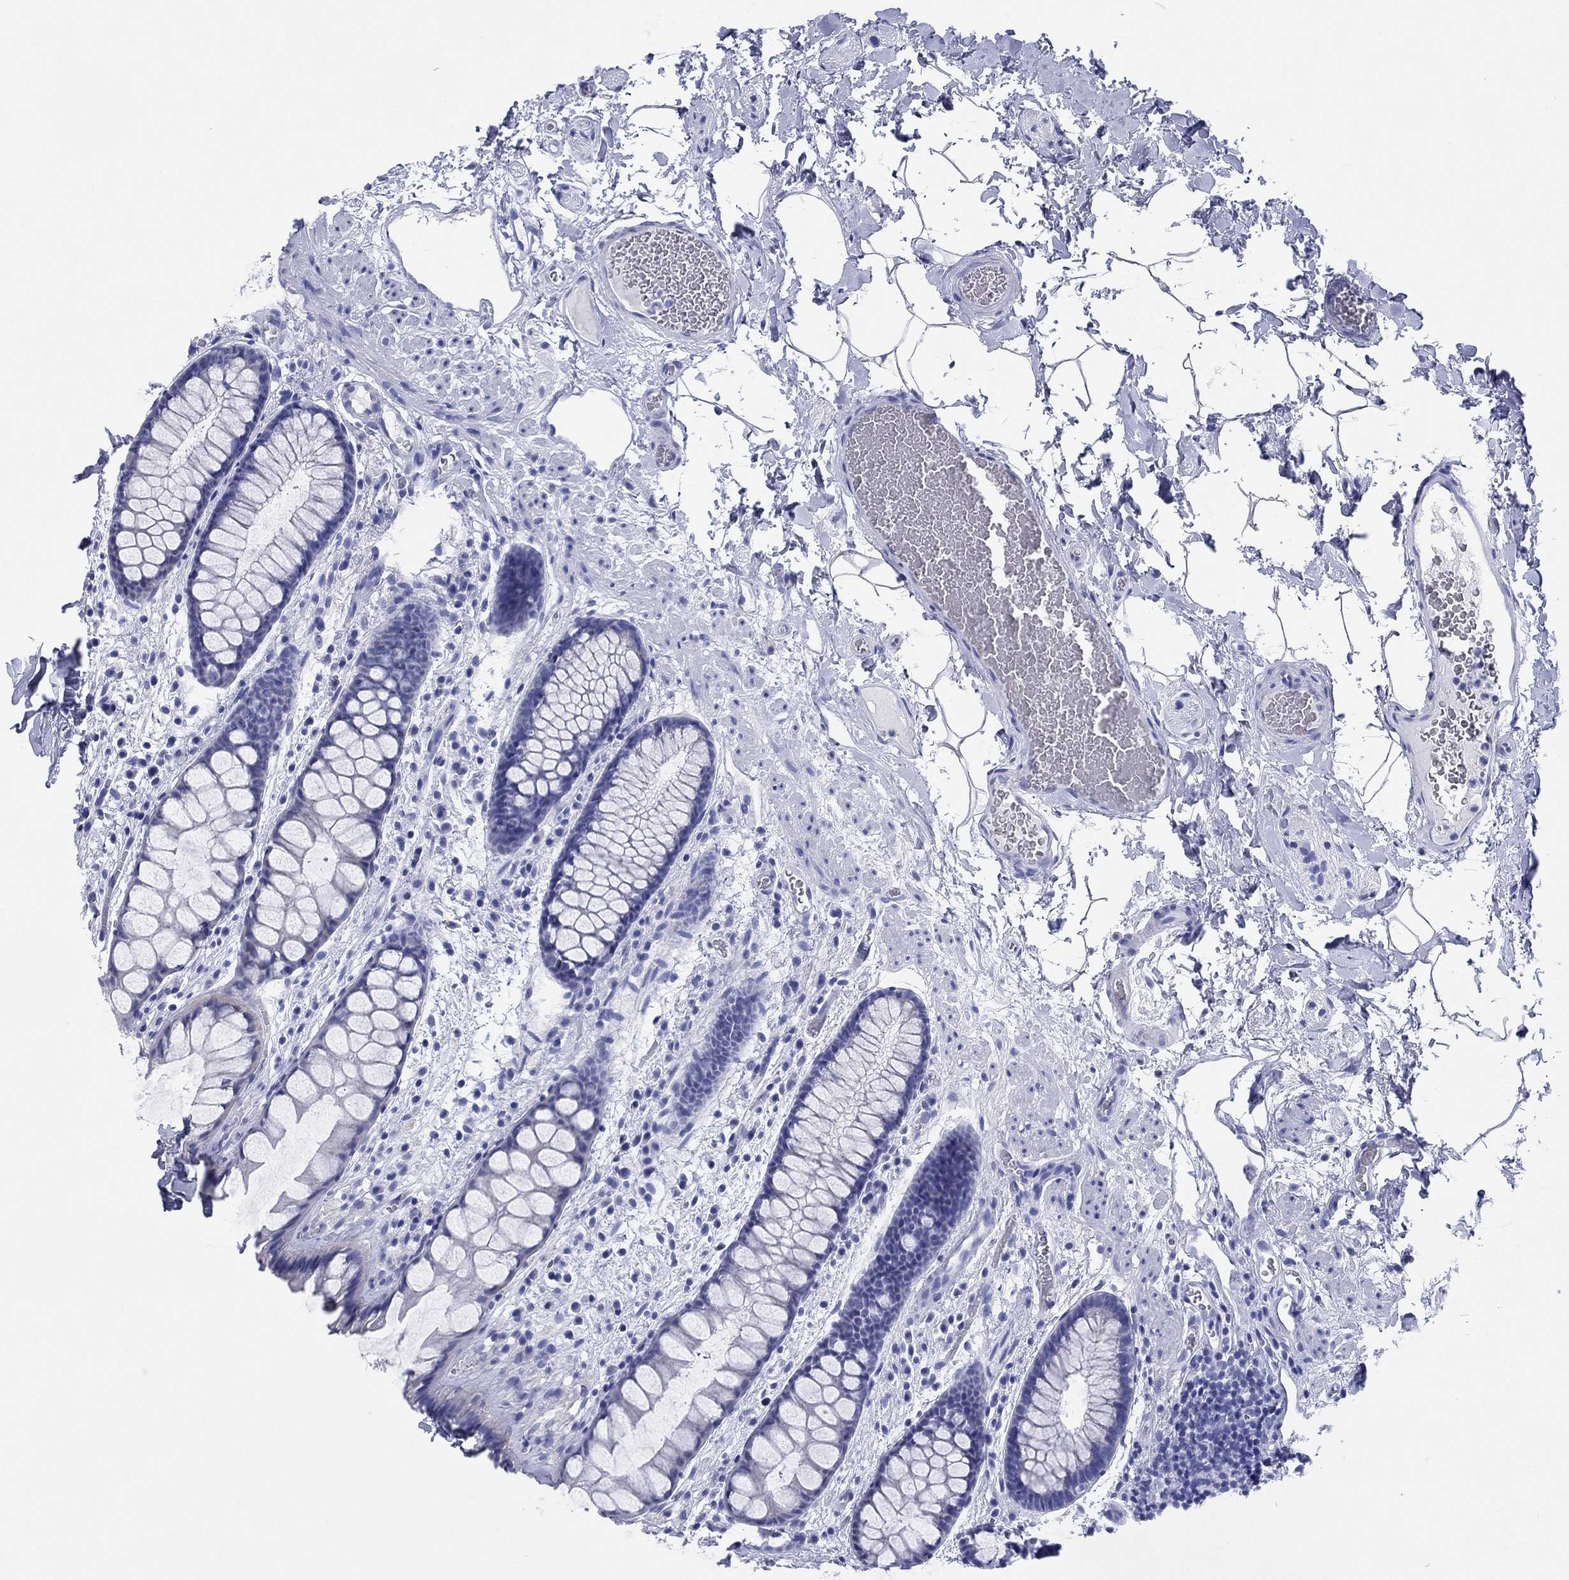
{"staining": {"intensity": "negative", "quantity": "none", "location": "none"}, "tissue": "rectum", "cell_type": "Glandular cells", "image_type": "normal", "snomed": [{"axis": "morphology", "description": "Normal tissue, NOS"}, {"axis": "topography", "description": "Rectum"}], "caption": "A high-resolution photomicrograph shows immunohistochemistry (IHC) staining of unremarkable rectum, which shows no significant positivity in glandular cells. (DAB IHC, high magnification).", "gene": "HCRT", "patient": {"sex": "female", "age": 62}}